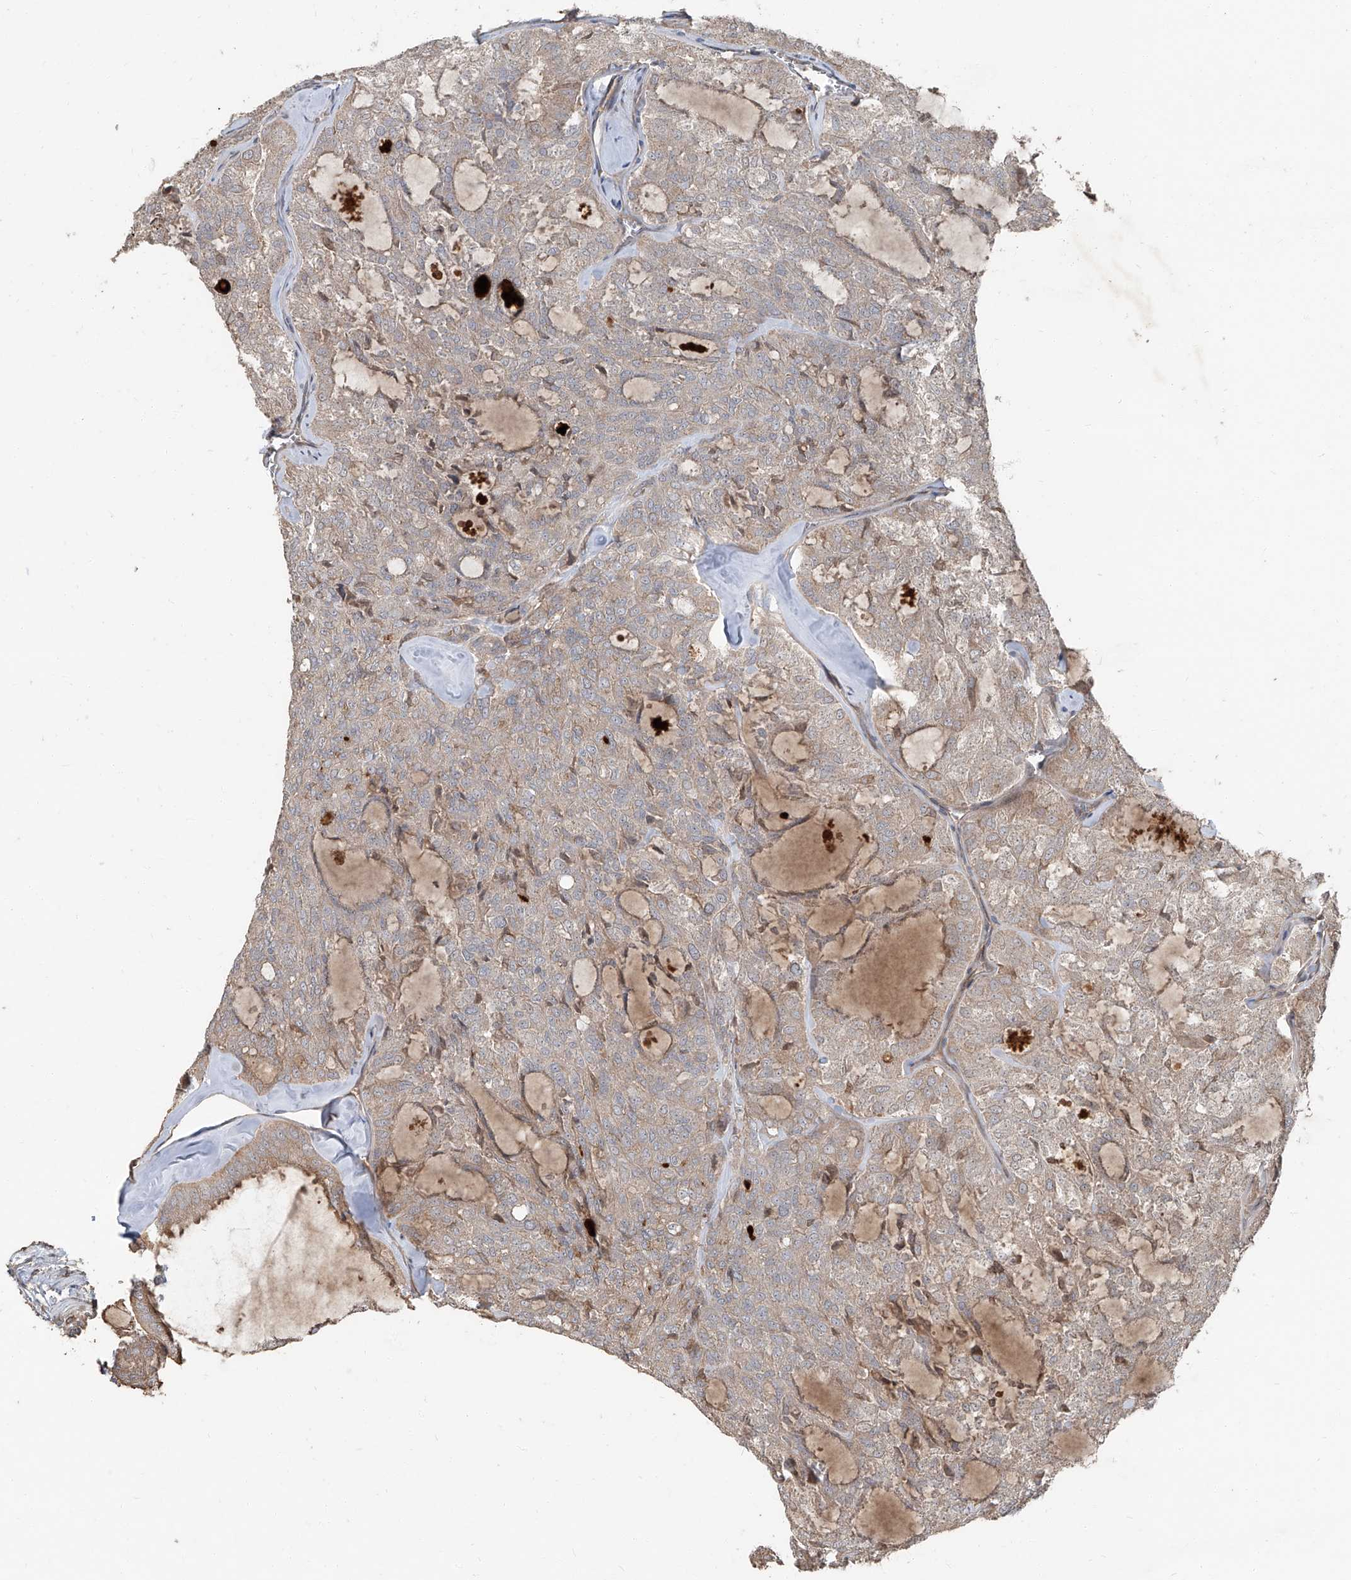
{"staining": {"intensity": "moderate", "quantity": "25%-75%", "location": "cytoplasmic/membranous"}, "tissue": "thyroid cancer", "cell_type": "Tumor cells", "image_type": "cancer", "snomed": [{"axis": "morphology", "description": "Follicular adenoma carcinoma, NOS"}, {"axis": "topography", "description": "Thyroid gland"}], "caption": "Thyroid follicular adenoma carcinoma tissue displays moderate cytoplasmic/membranous positivity in about 25%-75% of tumor cells", "gene": "CCN1", "patient": {"sex": "male", "age": 75}}